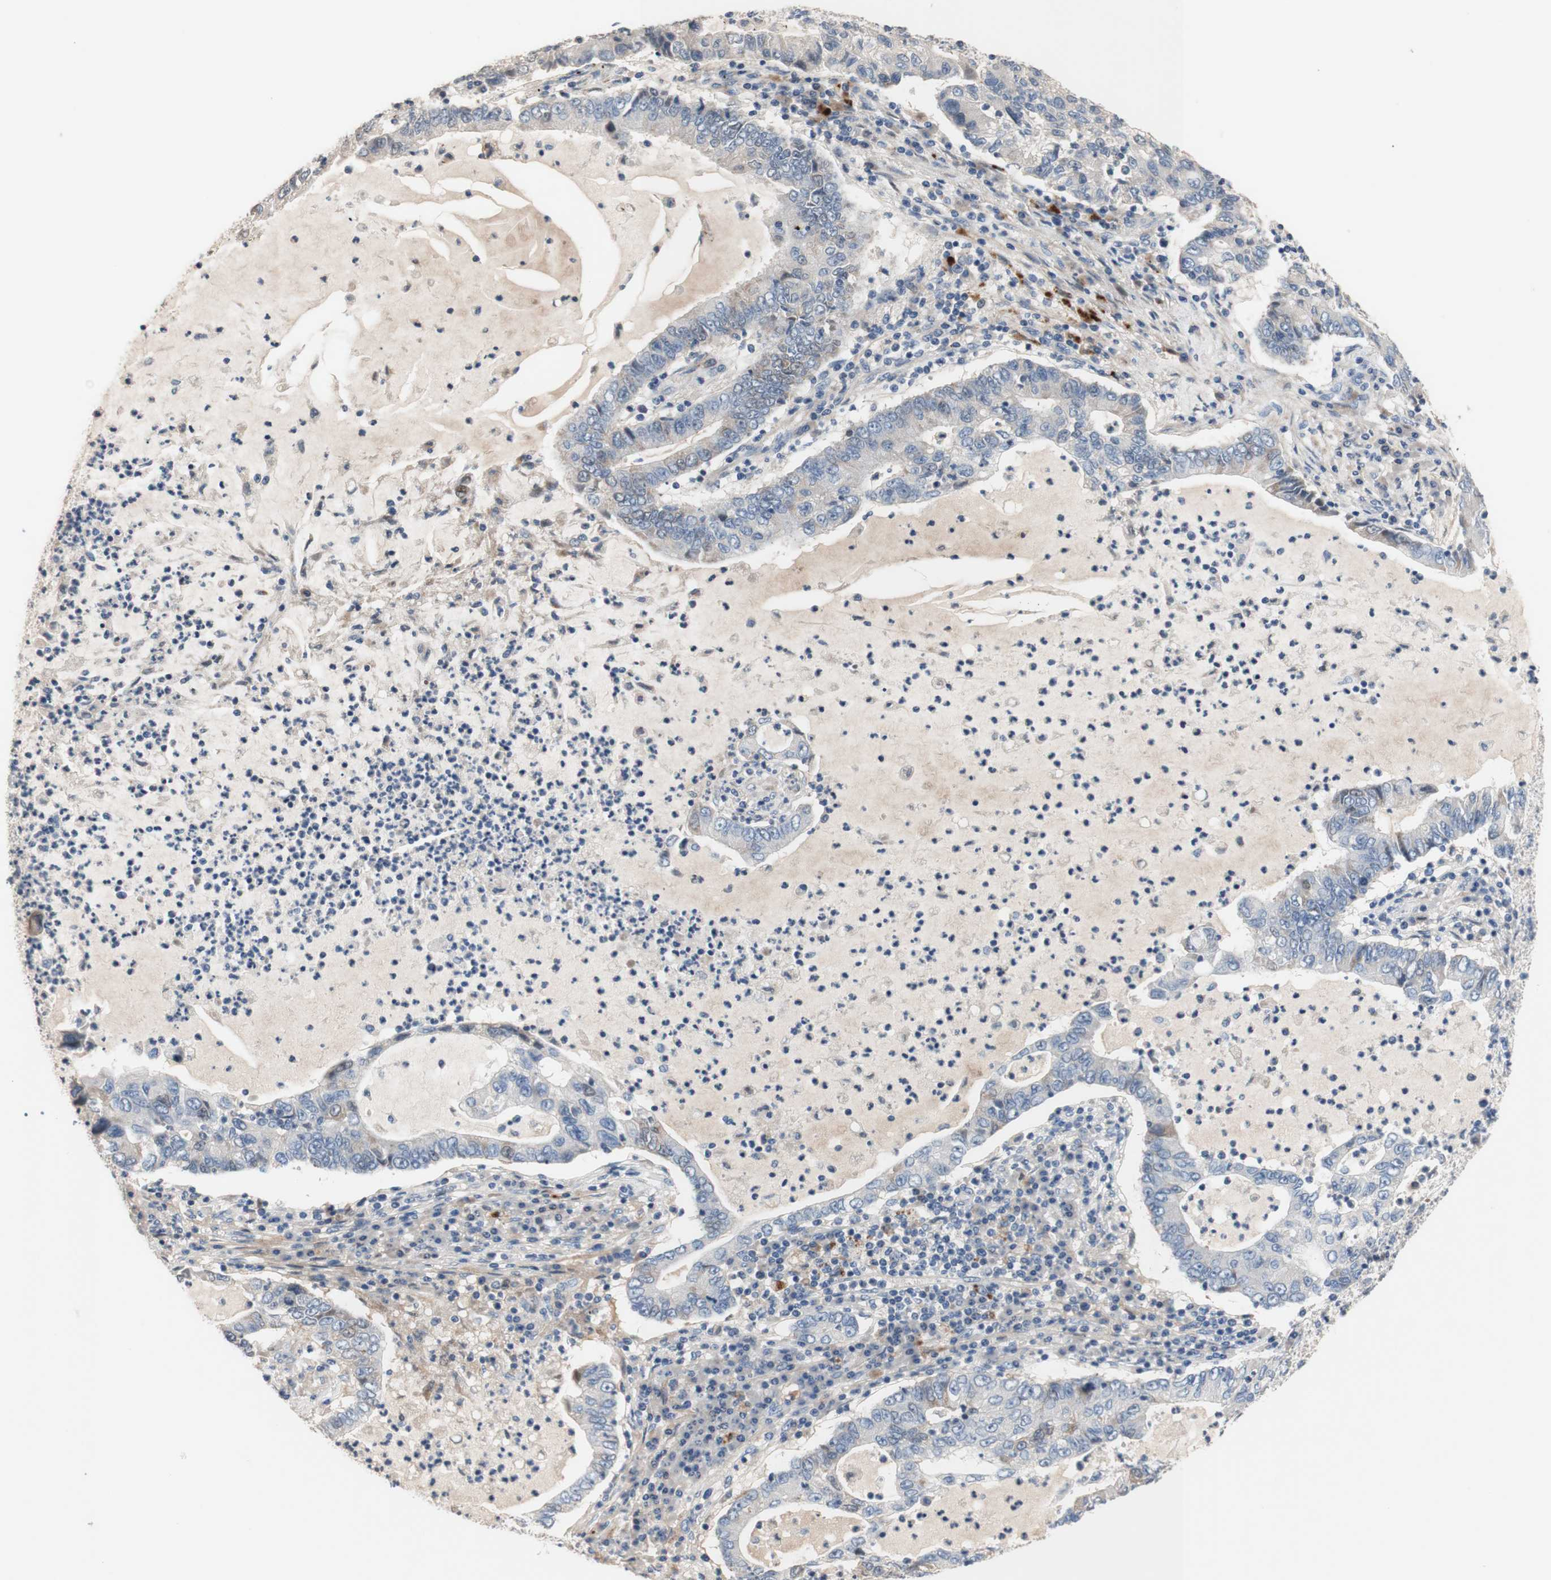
{"staining": {"intensity": "negative", "quantity": "none", "location": "none"}, "tissue": "lung cancer", "cell_type": "Tumor cells", "image_type": "cancer", "snomed": [{"axis": "morphology", "description": "Adenocarcinoma, NOS"}, {"axis": "topography", "description": "Lung"}], "caption": "DAB immunohistochemical staining of adenocarcinoma (lung) demonstrates no significant staining in tumor cells.", "gene": "CDON", "patient": {"sex": "female", "age": 51}}